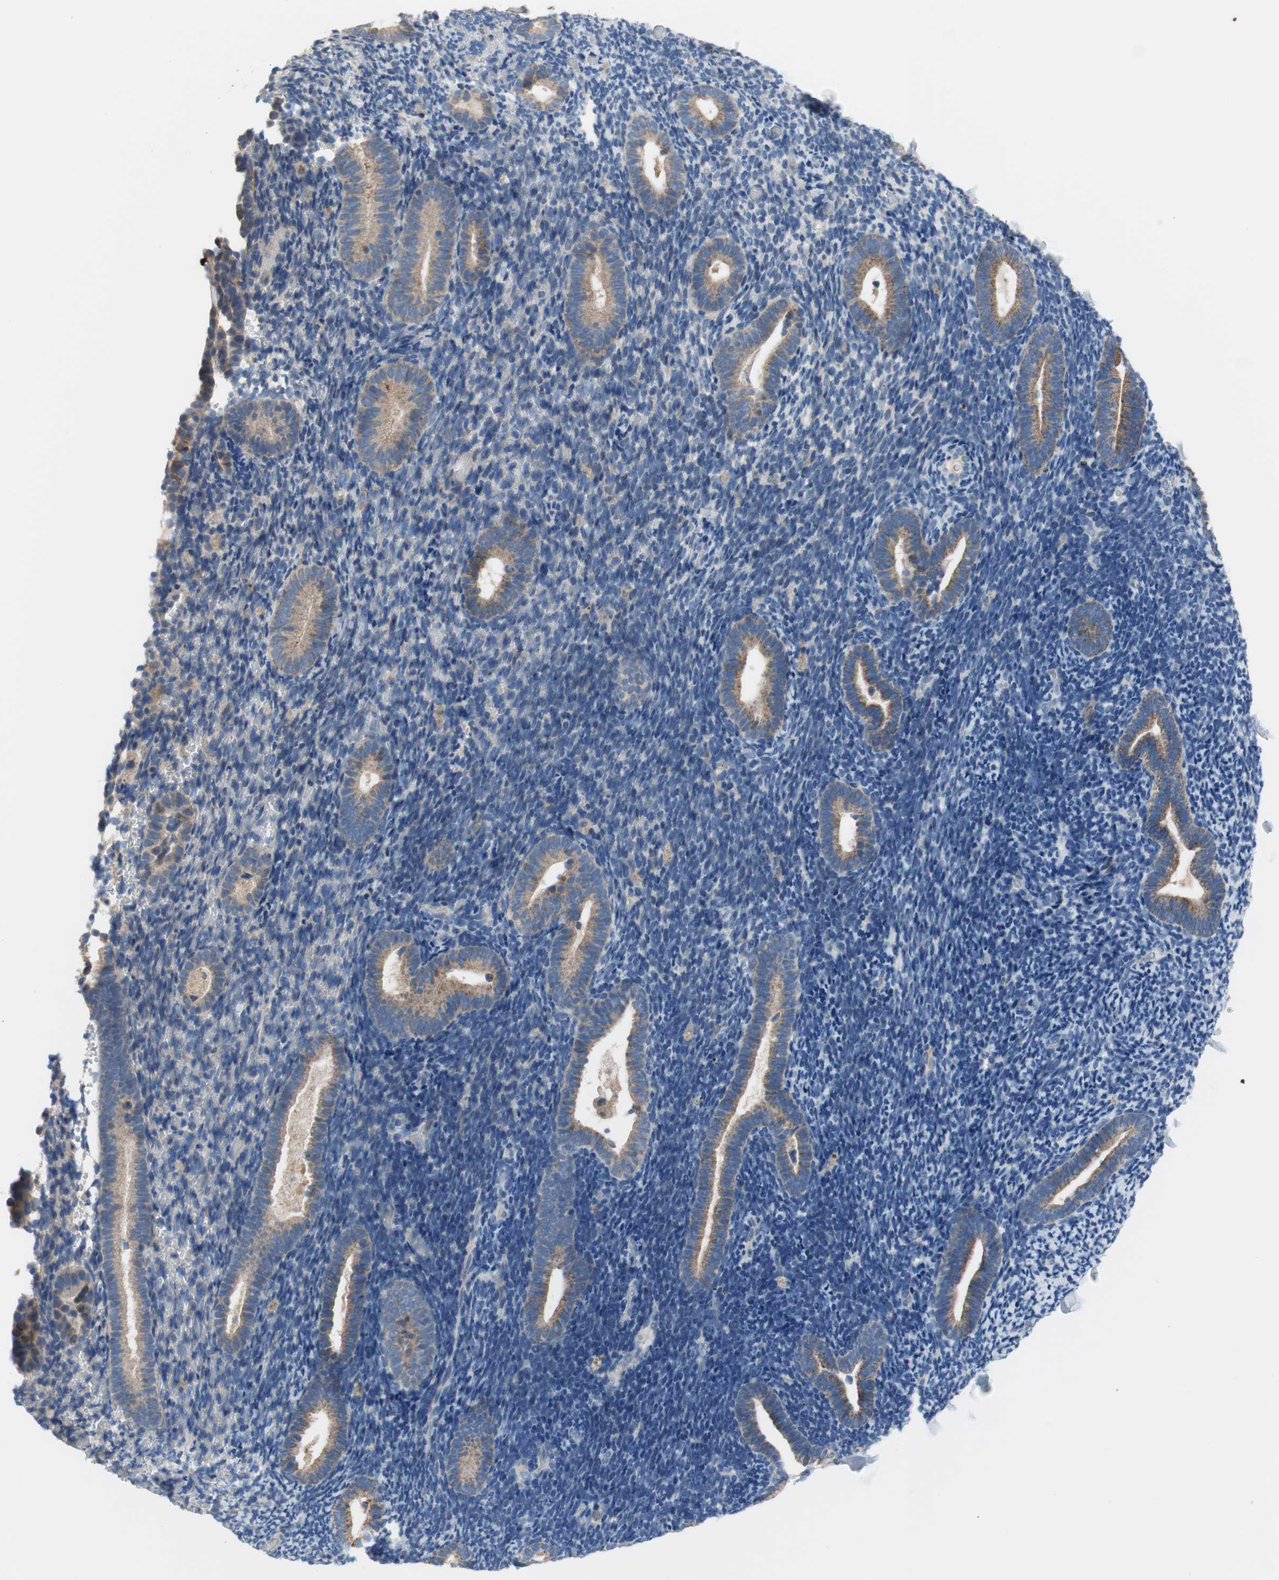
{"staining": {"intensity": "negative", "quantity": "none", "location": "none"}, "tissue": "endometrium", "cell_type": "Cells in endometrial stroma", "image_type": "normal", "snomed": [{"axis": "morphology", "description": "Normal tissue, NOS"}, {"axis": "topography", "description": "Endometrium"}], "caption": "High power microscopy image of an immunohistochemistry micrograph of benign endometrium, revealing no significant staining in cells in endometrial stroma. (DAB (3,3'-diaminobenzidine) immunohistochemistry with hematoxylin counter stain).", "gene": "TACR3", "patient": {"sex": "female", "age": 51}}